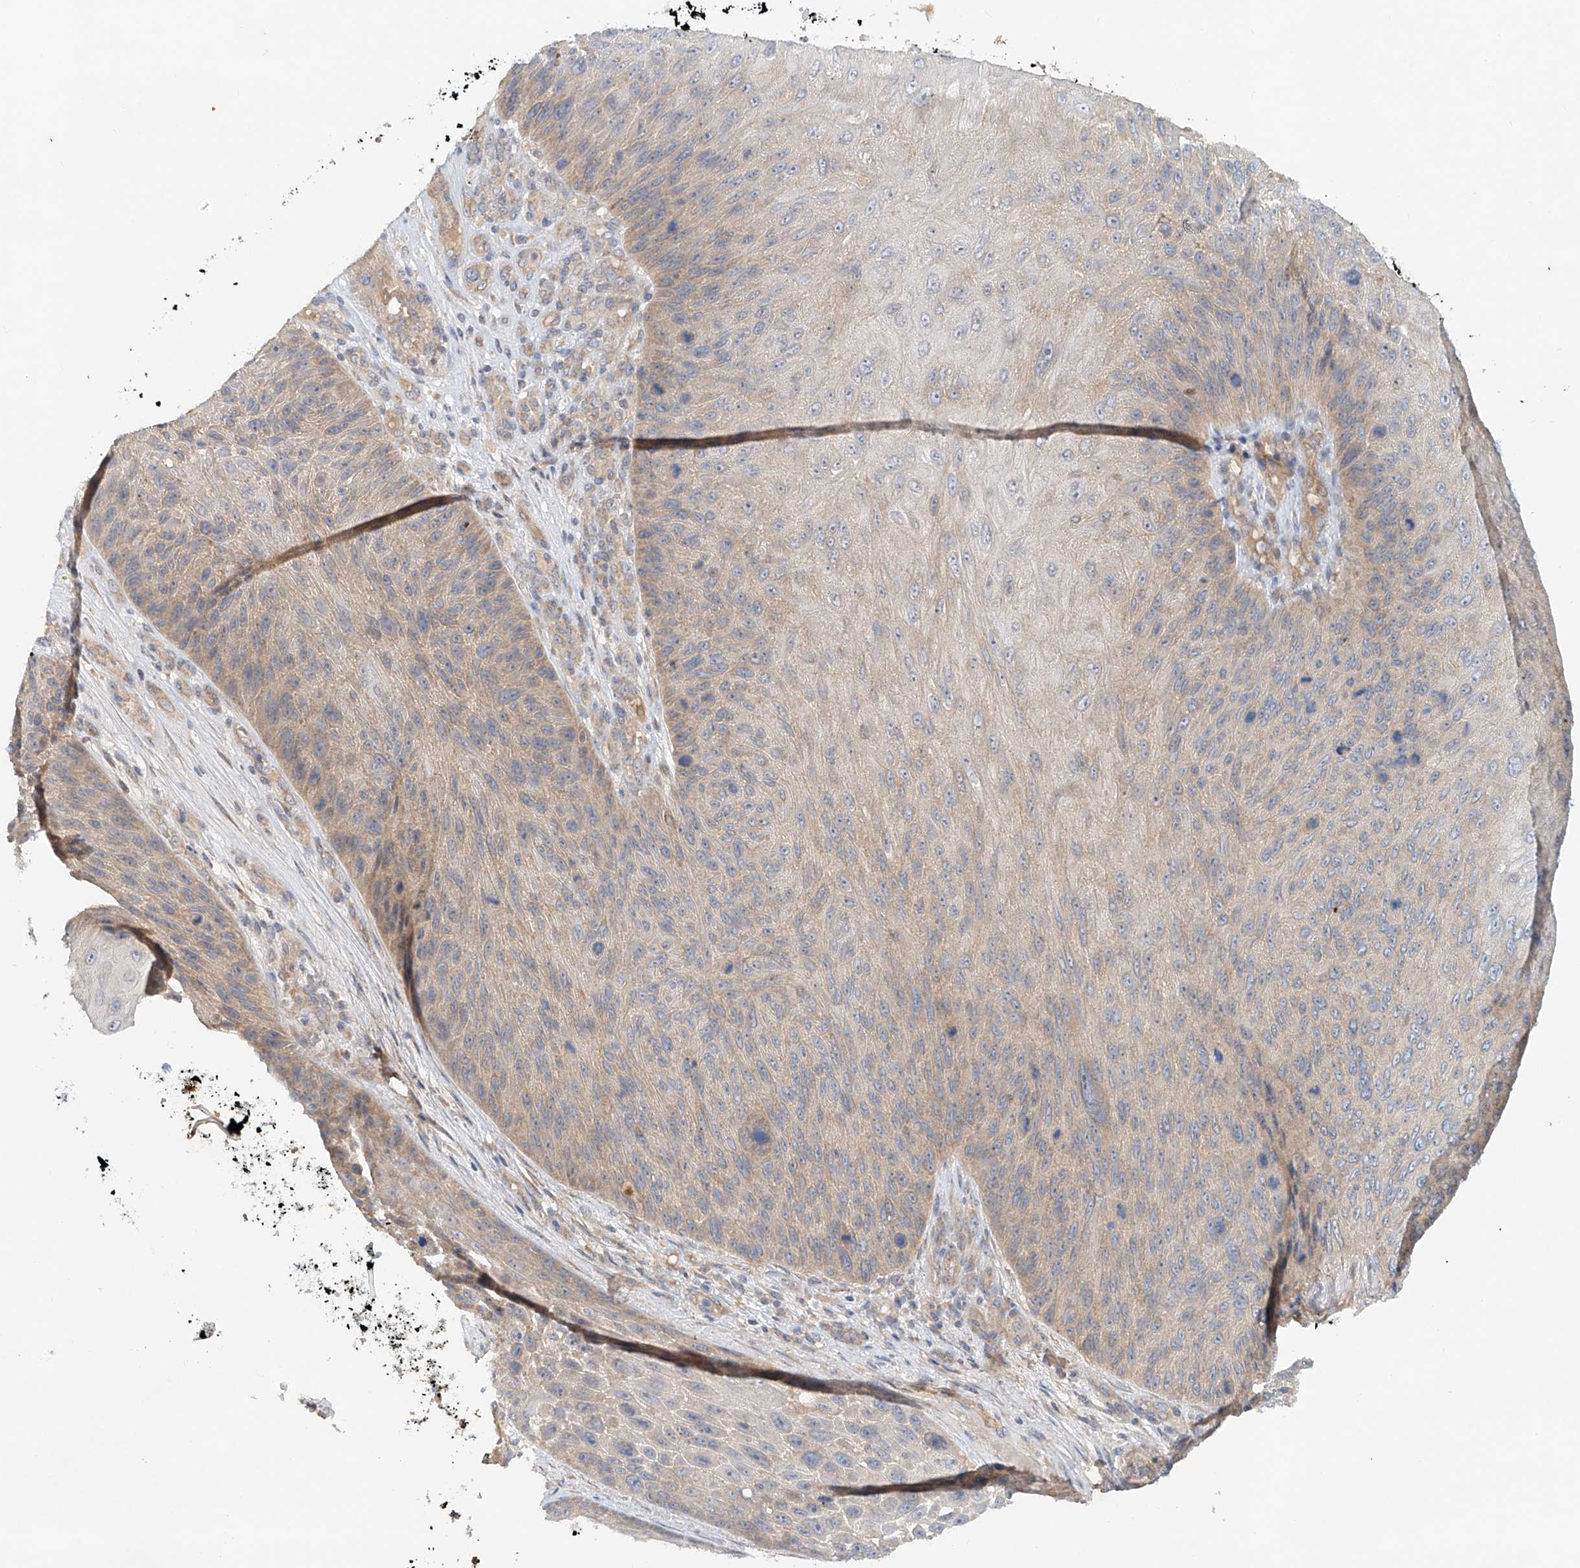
{"staining": {"intensity": "weak", "quantity": "25%-75%", "location": "cytoplasmic/membranous"}, "tissue": "skin cancer", "cell_type": "Tumor cells", "image_type": "cancer", "snomed": [{"axis": "morphology", "description": "Squamous cell carcinoma, NOS"}, {"axis": "topography", "description": "Skin"}], "caption": "Weak cytoplasmic/membranous protein expression is appreciated in about 25%-75% of tumor cells in squamous cell carcinoma (skin).", "gene": "LYRM9", "patient": {"sex": "female", "age": 88}}